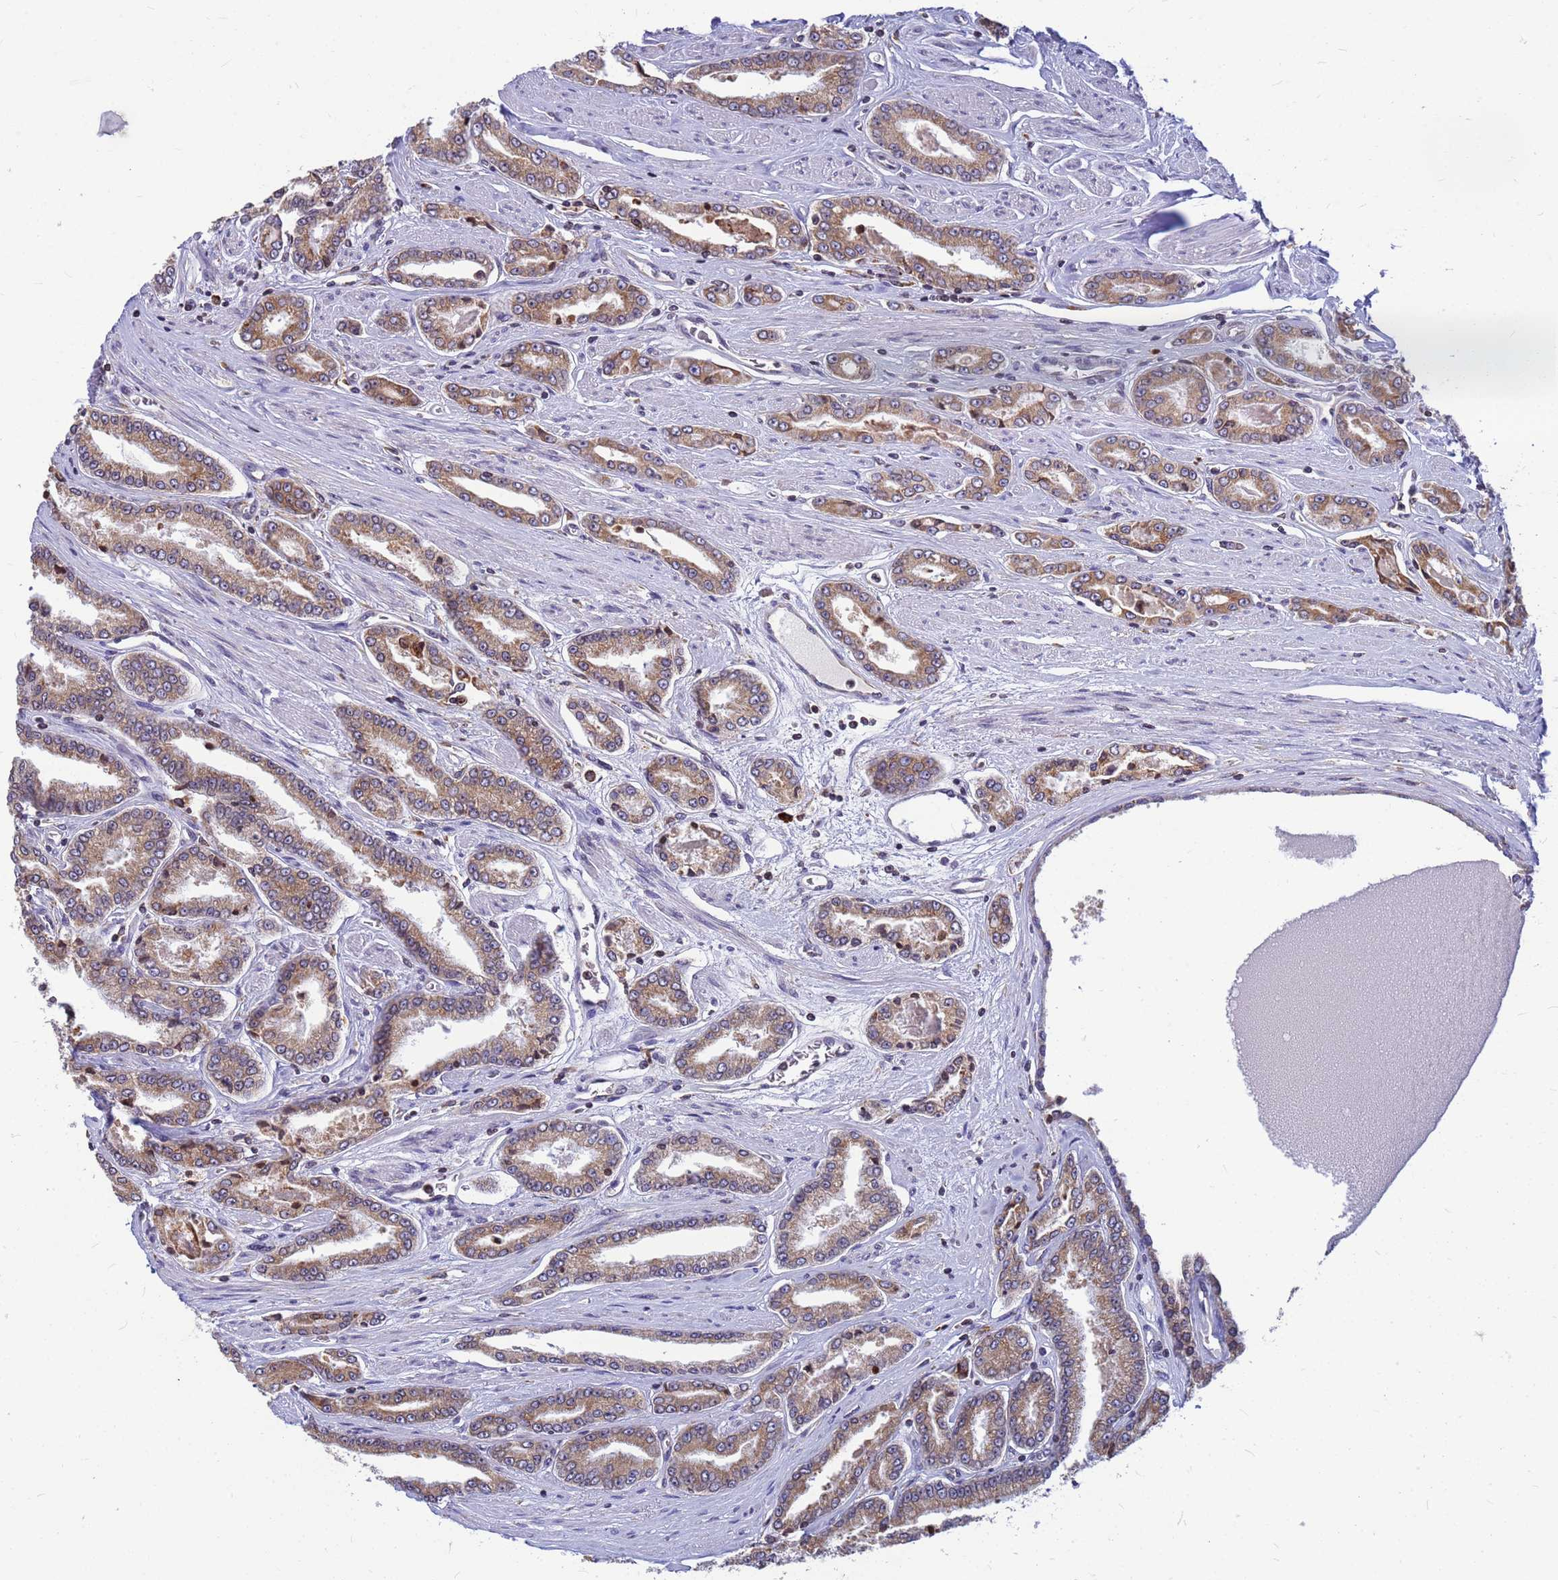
{"staining": {"intensity": "moderate", "quantity": ">75%", "location": "cytoplasmic/membranous"}, "tissue": "prostate cancer", "cell_type": "Tumor cells", "image_type": "cancer", "snomed": [{"axis": "morphology", "description": "Adenocarcinoma, High grade"}, {"axis": "topography", "description": "Prostate"}], "caption": "Prostate cancer stained for a protein (brown) demonstrates moderate cytoplasmic/membranous positive positivity in approximately >75% of tumor cells.", "gene": "SSR4", "patient": {"sex": "male", "age": 74}}